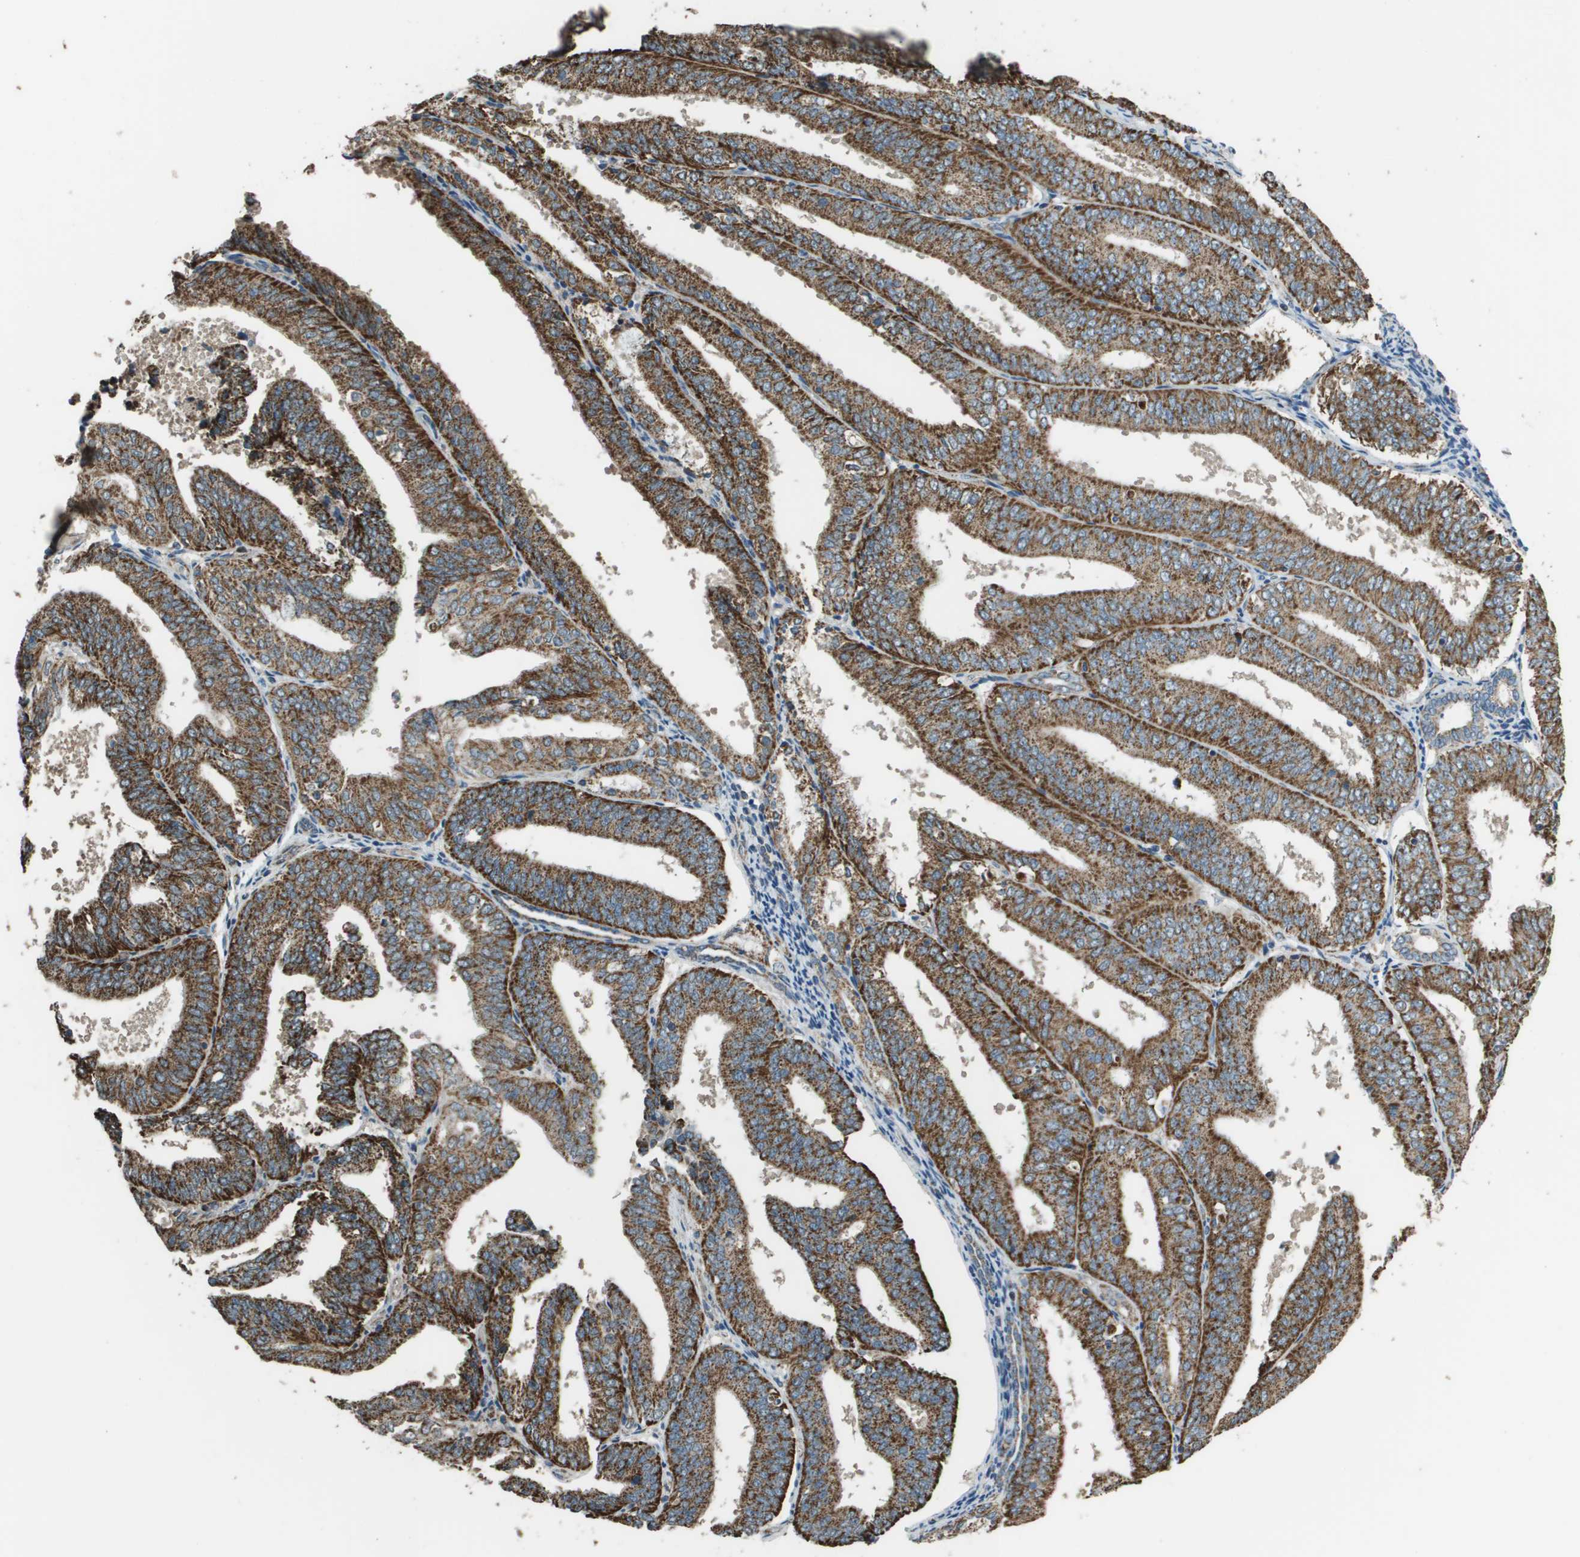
{"staining": {"intensity": "strong", "quantity": ">75%", "location": "cytoplasmic/membranous"}, "tissue": "endometrial cancer", "cell_type": "Tumor cells", "image_type": "cancer", "snomed": [{"axis": "morphology", "description": "Adenocarcinoma, NOS"}, {"axis": "topography", "description": "Endometrium"}], "caption": "Tumor cells demonstrate high levels of strong cytoplasmic/membranous staining in approximately >75% of cells in human endometrial cancer.", "gene": "FH", "patient": {"sex": "female", "age": 63}}